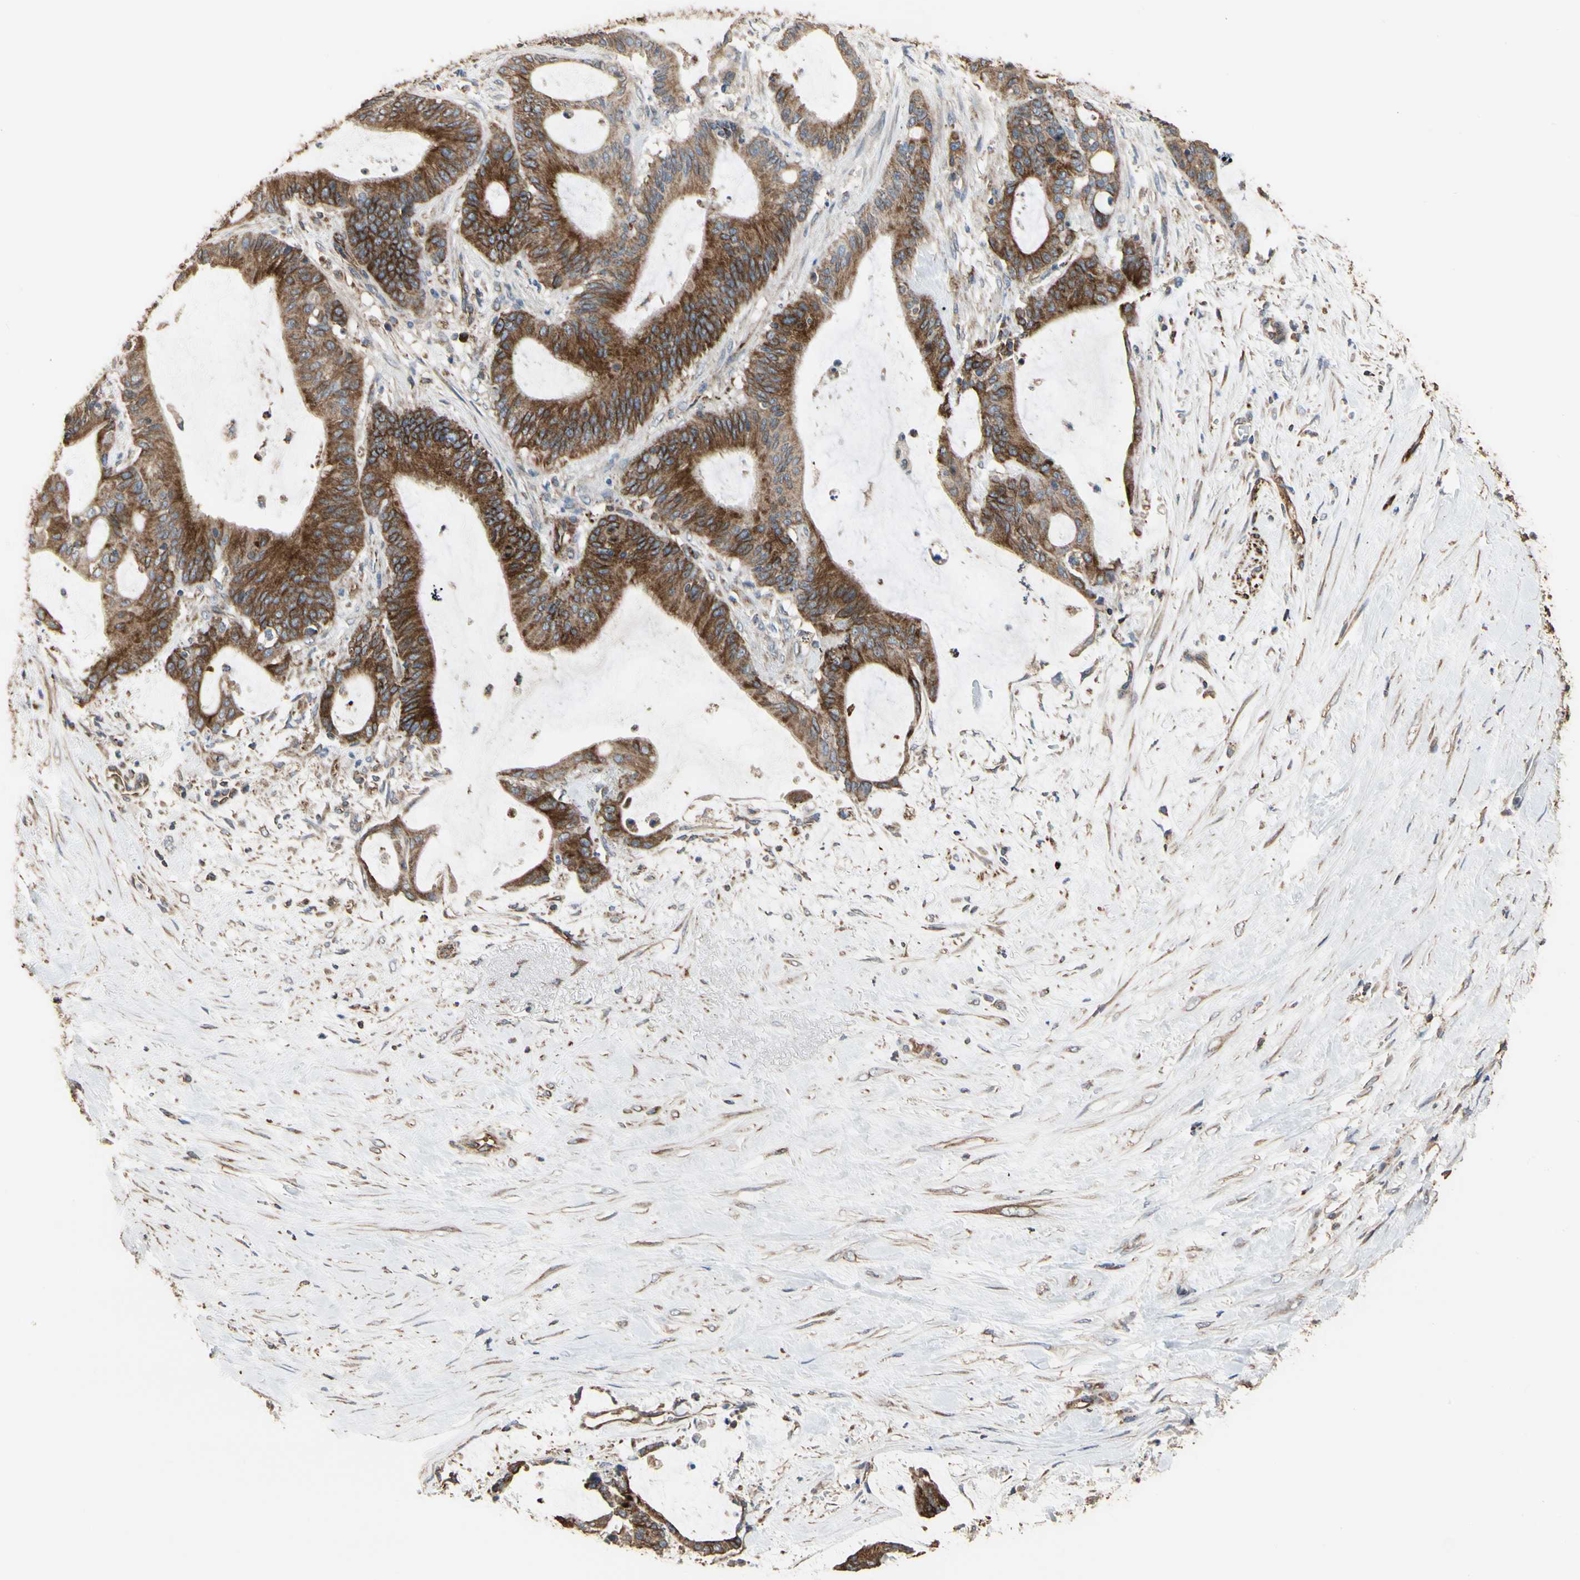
{"staining": {"intensity": "moderate", "quantity": ">75%", "location": "cytoplasmic/membranous"}, "tissue": "liver cancer", "cell_type": "Tumor cells", "image_type": "cancer", "snomed": [{"axis": "morphology", "description": "Cholangiocarcinoma"}, {"axis": "topography", "description": "Liver"}], "caption": "Tumor cells display moderate cytoplasmic/membranous staining in approximately >75% of cells in cholangiocarcinoma (liver).", "gene": "TUBA1A", "patient": {"sex": "female", "age": 73}}